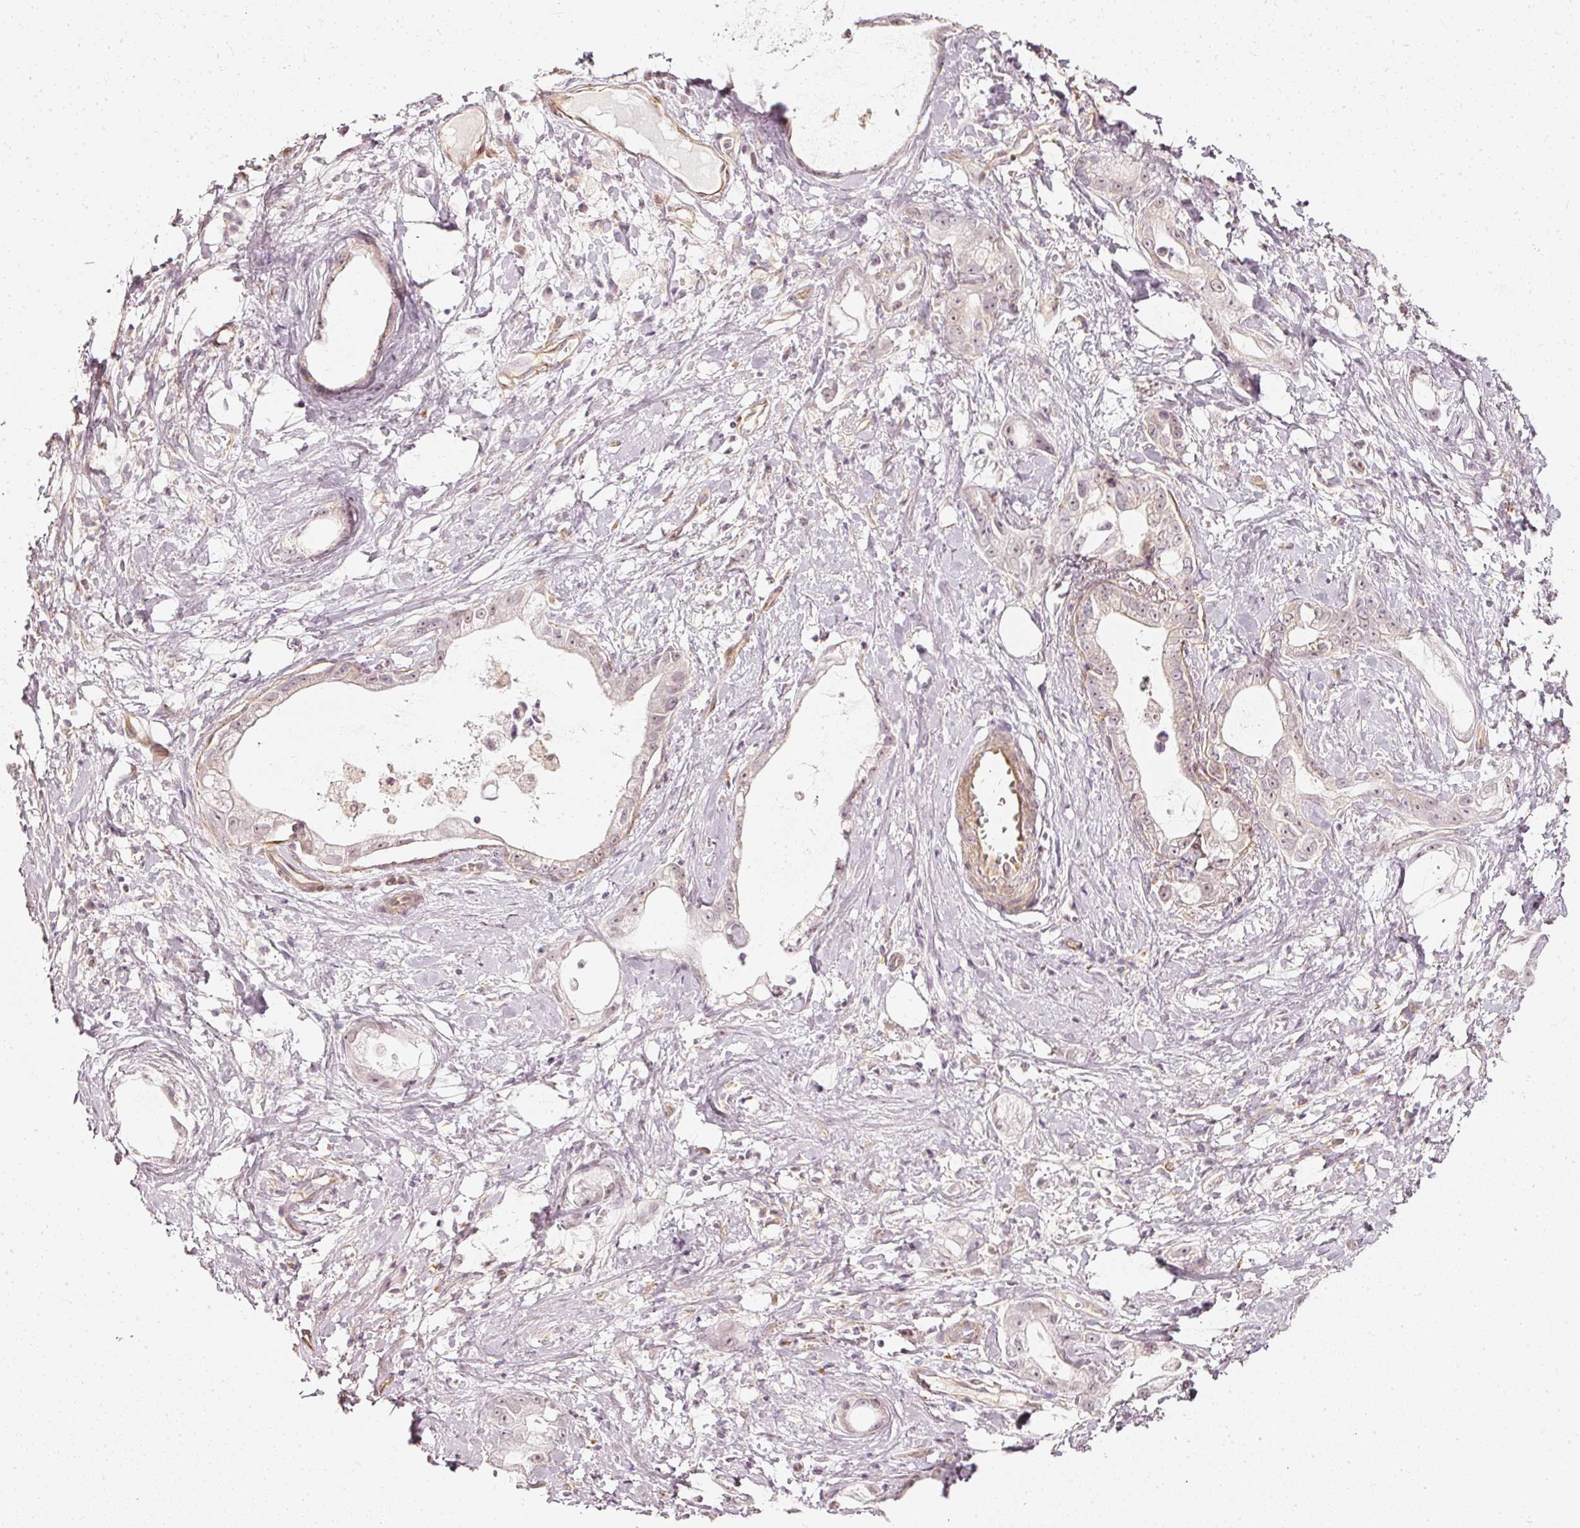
{"staining": {"intensity": "negative", "quantity": "none", "location": "none"}, "tissue": "stomach cancer", "cell_type": "Tumor cells", "image_type": "cancer", "snomed": [{"axis": "morphology", "description": "Adenocarcinoma, NOS"}, {"axis": "topography", "description": "Stomach"}], "caption": "A histopathology image of human adenocarcinoma (stomach) is negative for staining in tumor cells. (DAB (3,3'-diaminobenzidine) immunohistochemistry with hematoxylin counter stain).", "gene": "DRD2", "patient": {"sex": "male", "age": 55}}